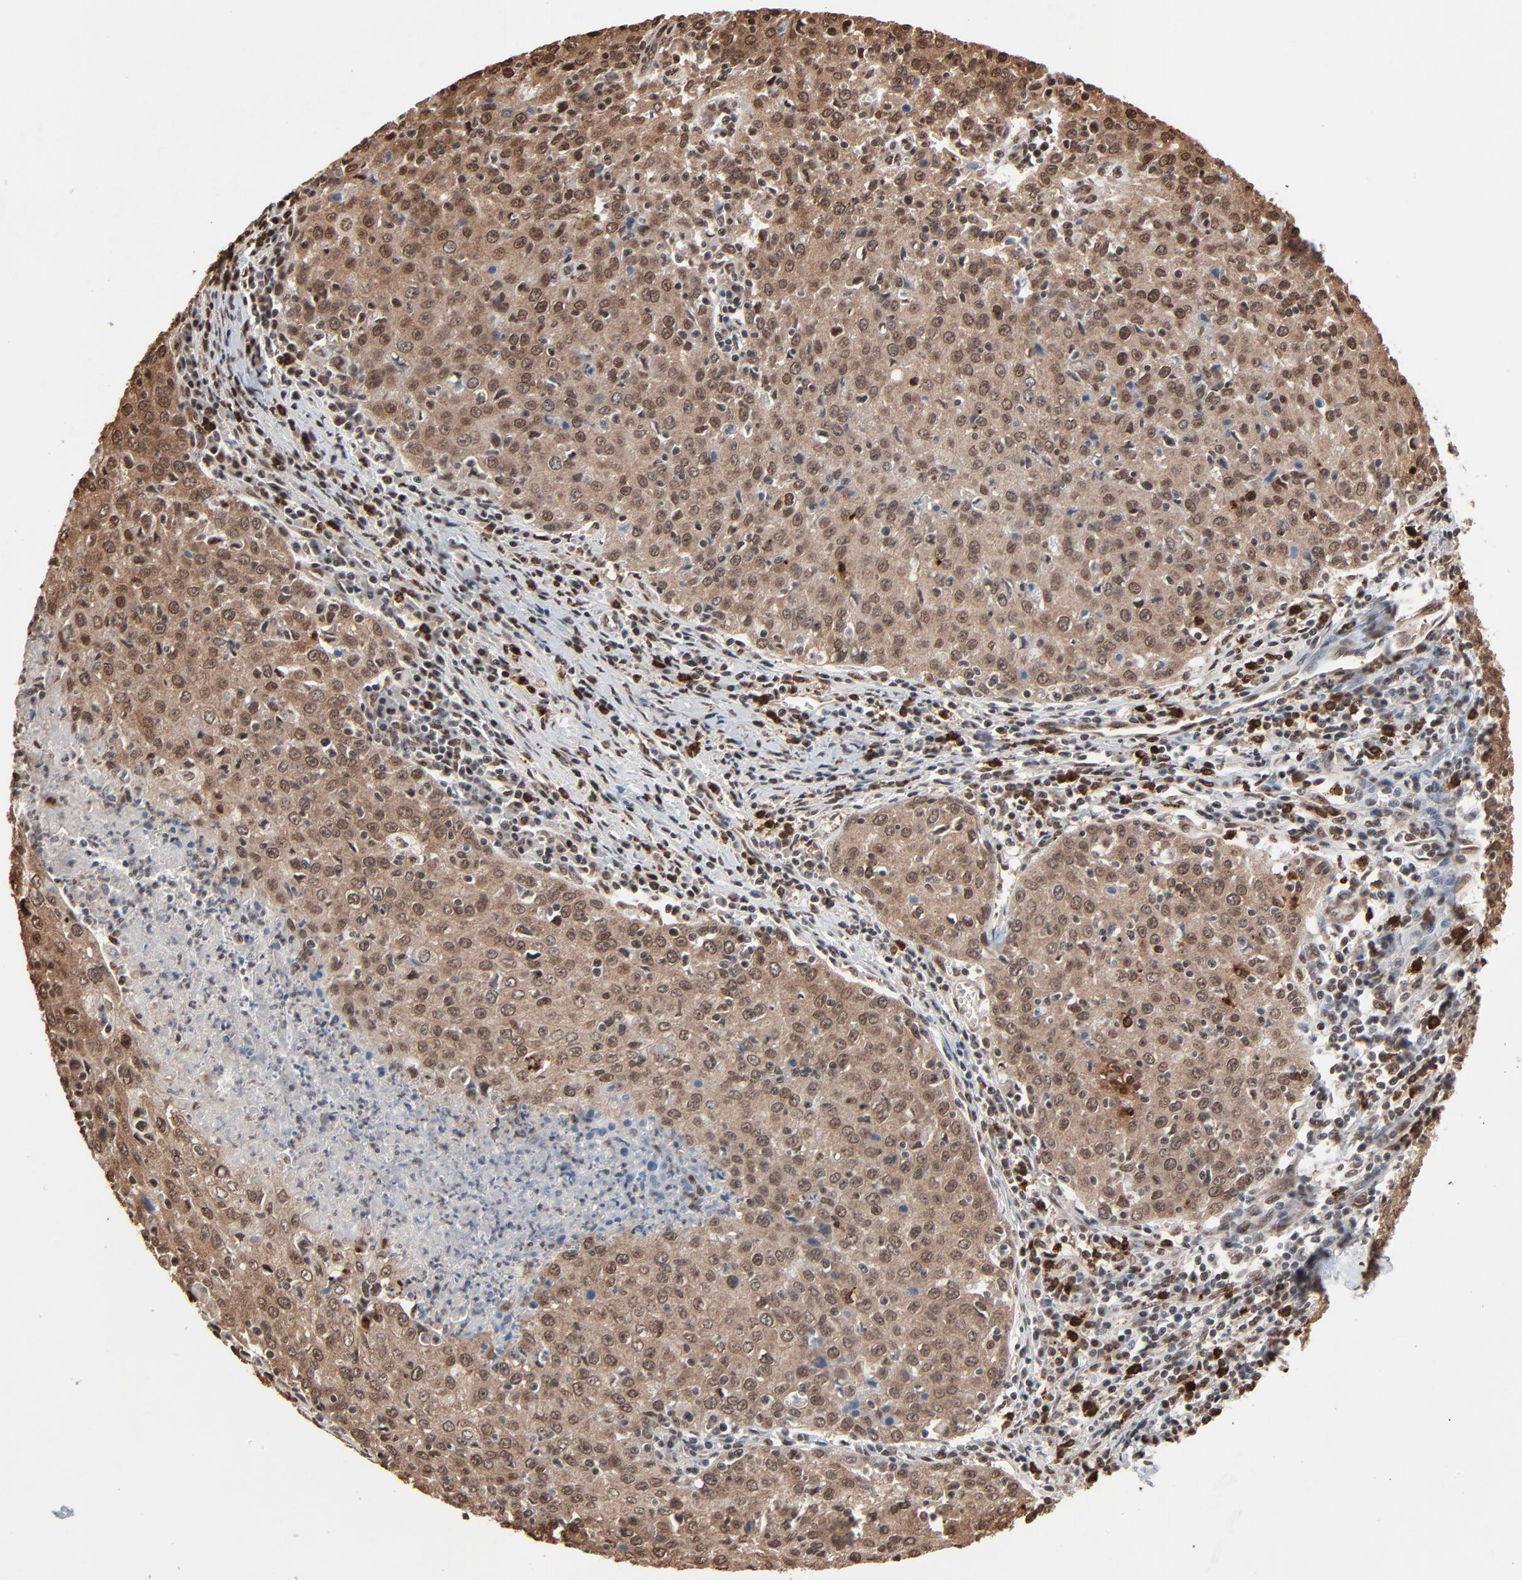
{"staining": {"intensity": "moderate", "quantity": ">75%", "location": "cytoplasmic/membranous,nuclear"}, "tissue": "cervical cancer", "cell_type": "Tumor cells", "image_type": "cancer", "snomed": [{"axis": "morphology", "description": "Squamous cell carcinoma, NOS"}, {"axis": "topography", "description": "Cervix"}], "caption": "Brown immunohistochemical staining in squamous cell carcinoma (cervical) displays moderate cytoplasmic/membranous and nuclear staining in approximately >75% of tumor cells.", "gene": "MEIS2", "patient": {"sex": "female", "age": 27}}